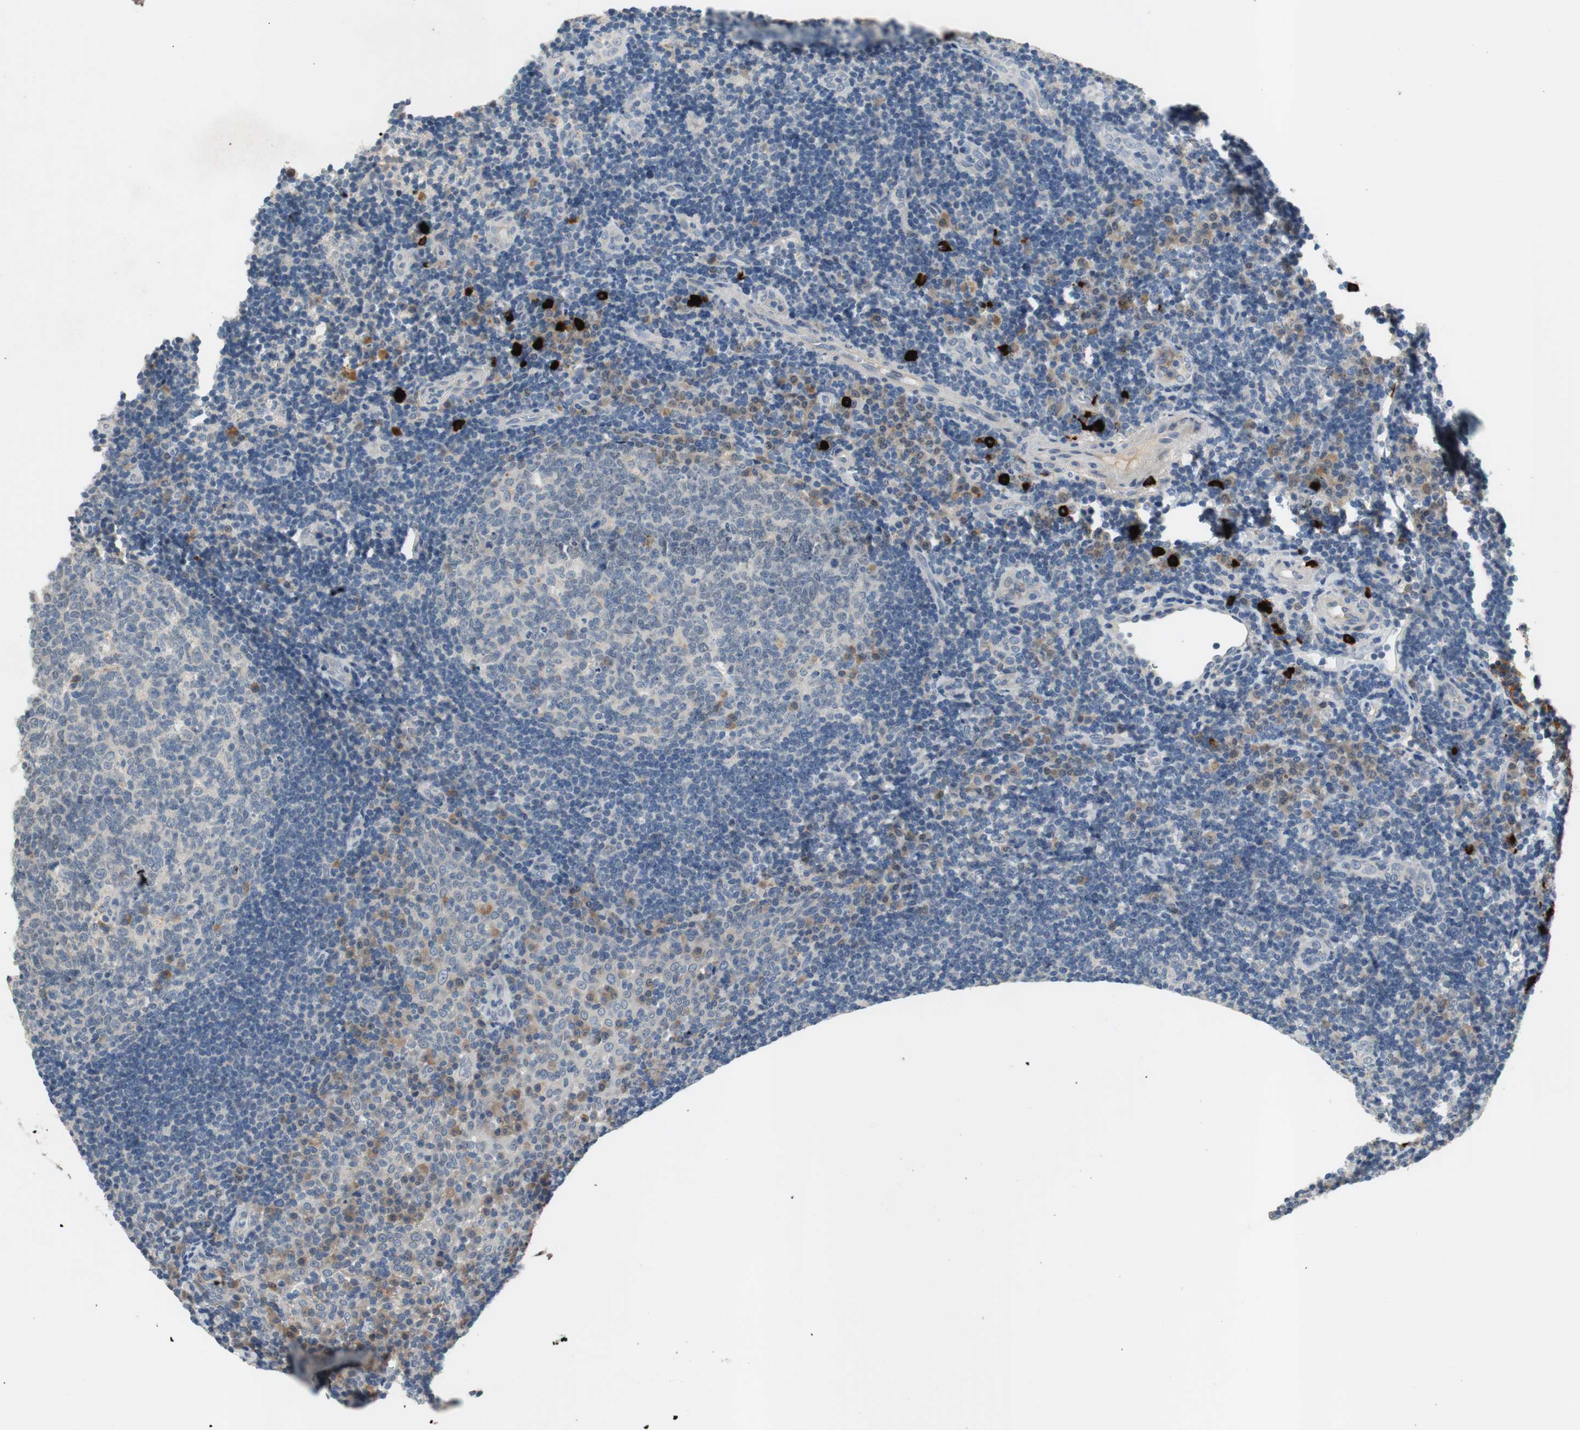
{"staining": {"intensity": "weak", "quantity": "25%-75%", "location": "cytoplasmic/membranous"}, "tissue": "tonsil", "cell_type": "Germinal center cells", "image_type": "normal", "snomed": [{"axis": "morphology", "description": "Normal tissue, NOS"}, {"axis": "topography", "description": "Tonsil"}], "caption": "Immunohistochemistry (IHC) histopathology image of unremarkable tonsil: human tonsil stained using IHC reveals low levels of weak protein expression localized specifically in the cytoplasmic/membranous of germinal center cells, appearing as a cytoplasmic/membranous brown color.", "gene": "COL12A1", "patient": {"sex": "female", "age": 40}}